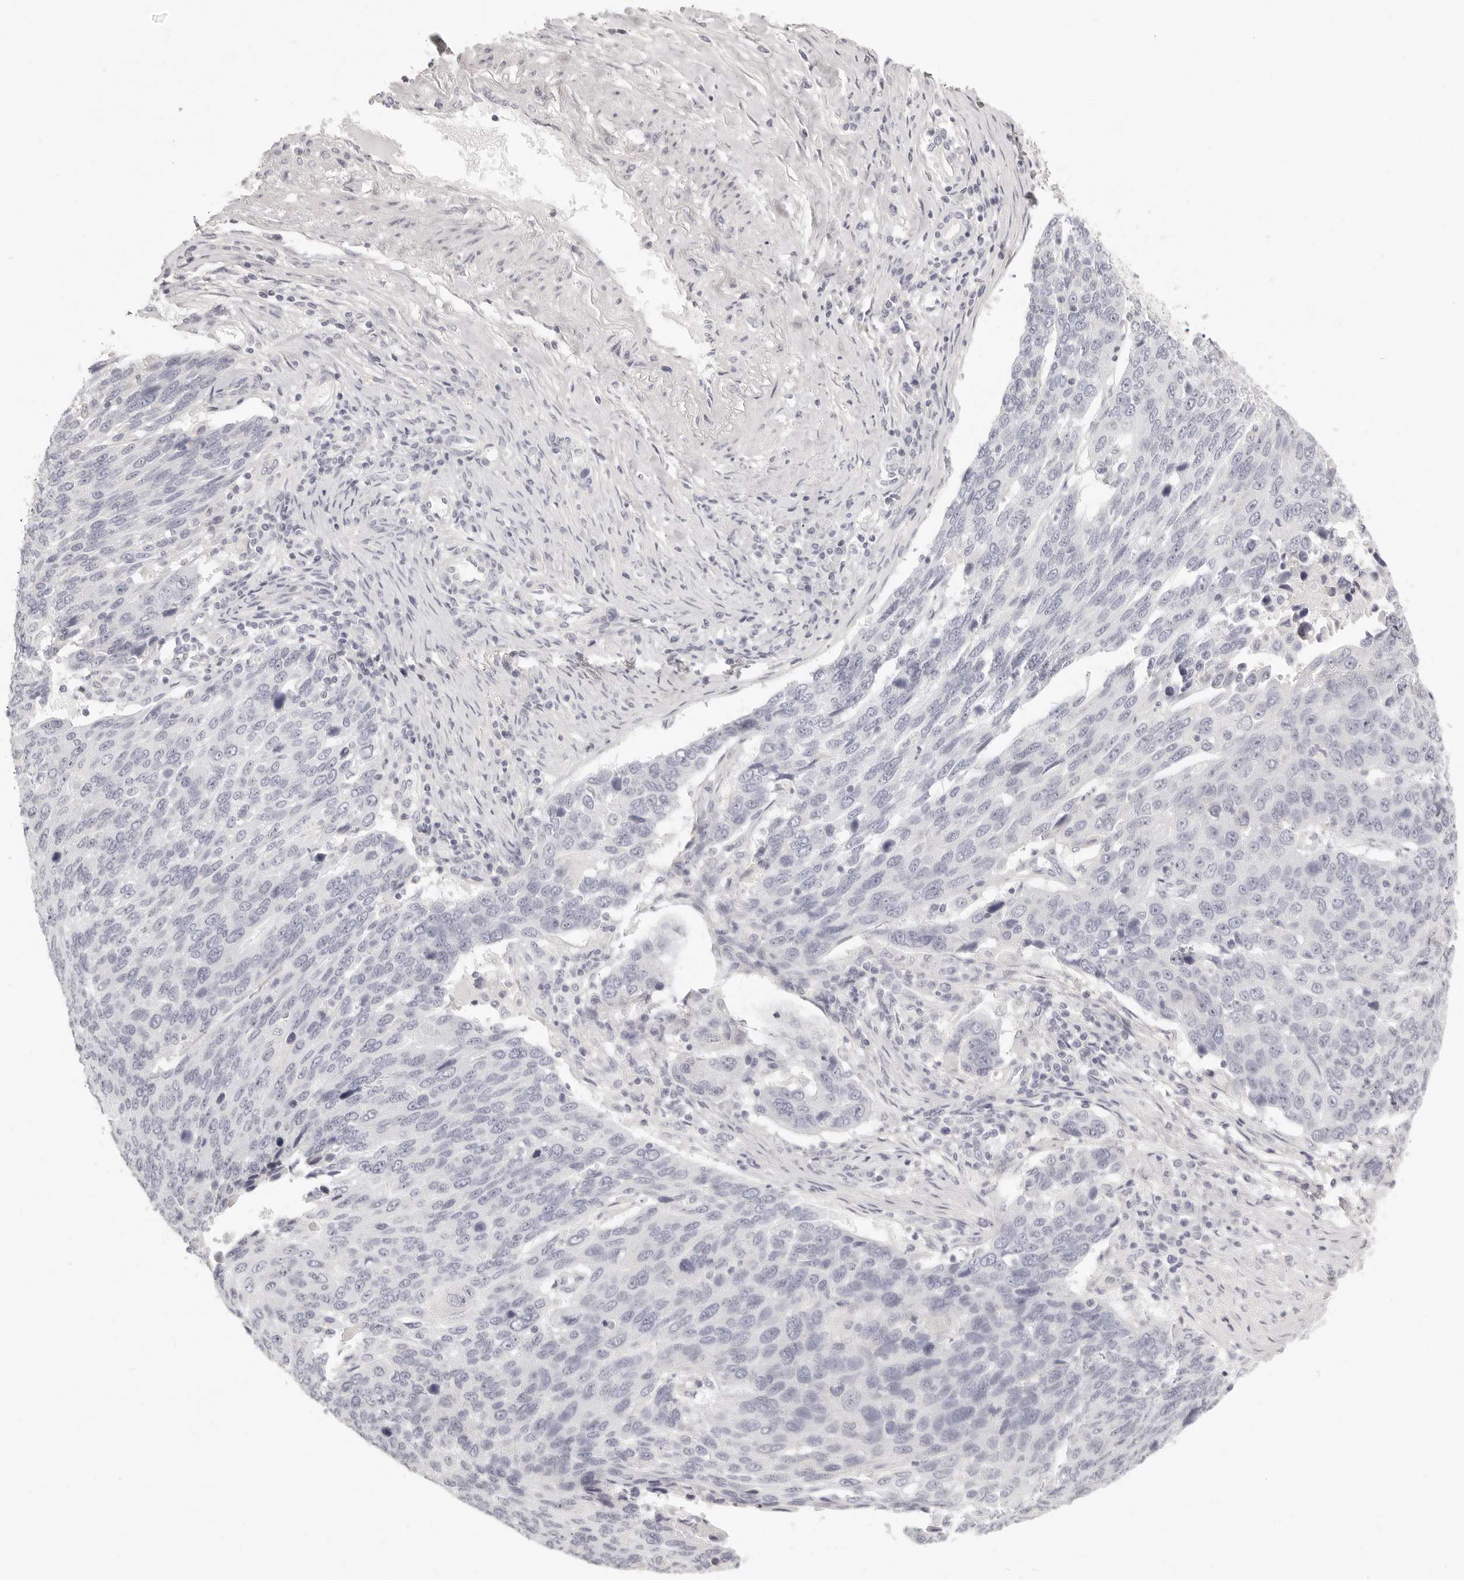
{"staining": {"intensity": "negative", "quantity": "none", "location": "none"}, "tissue": "lung cancer", "cell_type": "Tumor cells", "image_type": "cancer", "snomed": [{"axis": "morphology", "description": "Squamous cell carcinoma, NOS"}, {"axis": "topography", "description": "Lung"}], "caption": "There is no significant staining in tumor cells of lung cancer. The staining is performed using DAB brown chromogen with nuclei counter-stained in using hematoxylin.", "gene": "FABP1", "patient": {"sex": "male", "age": 66}}